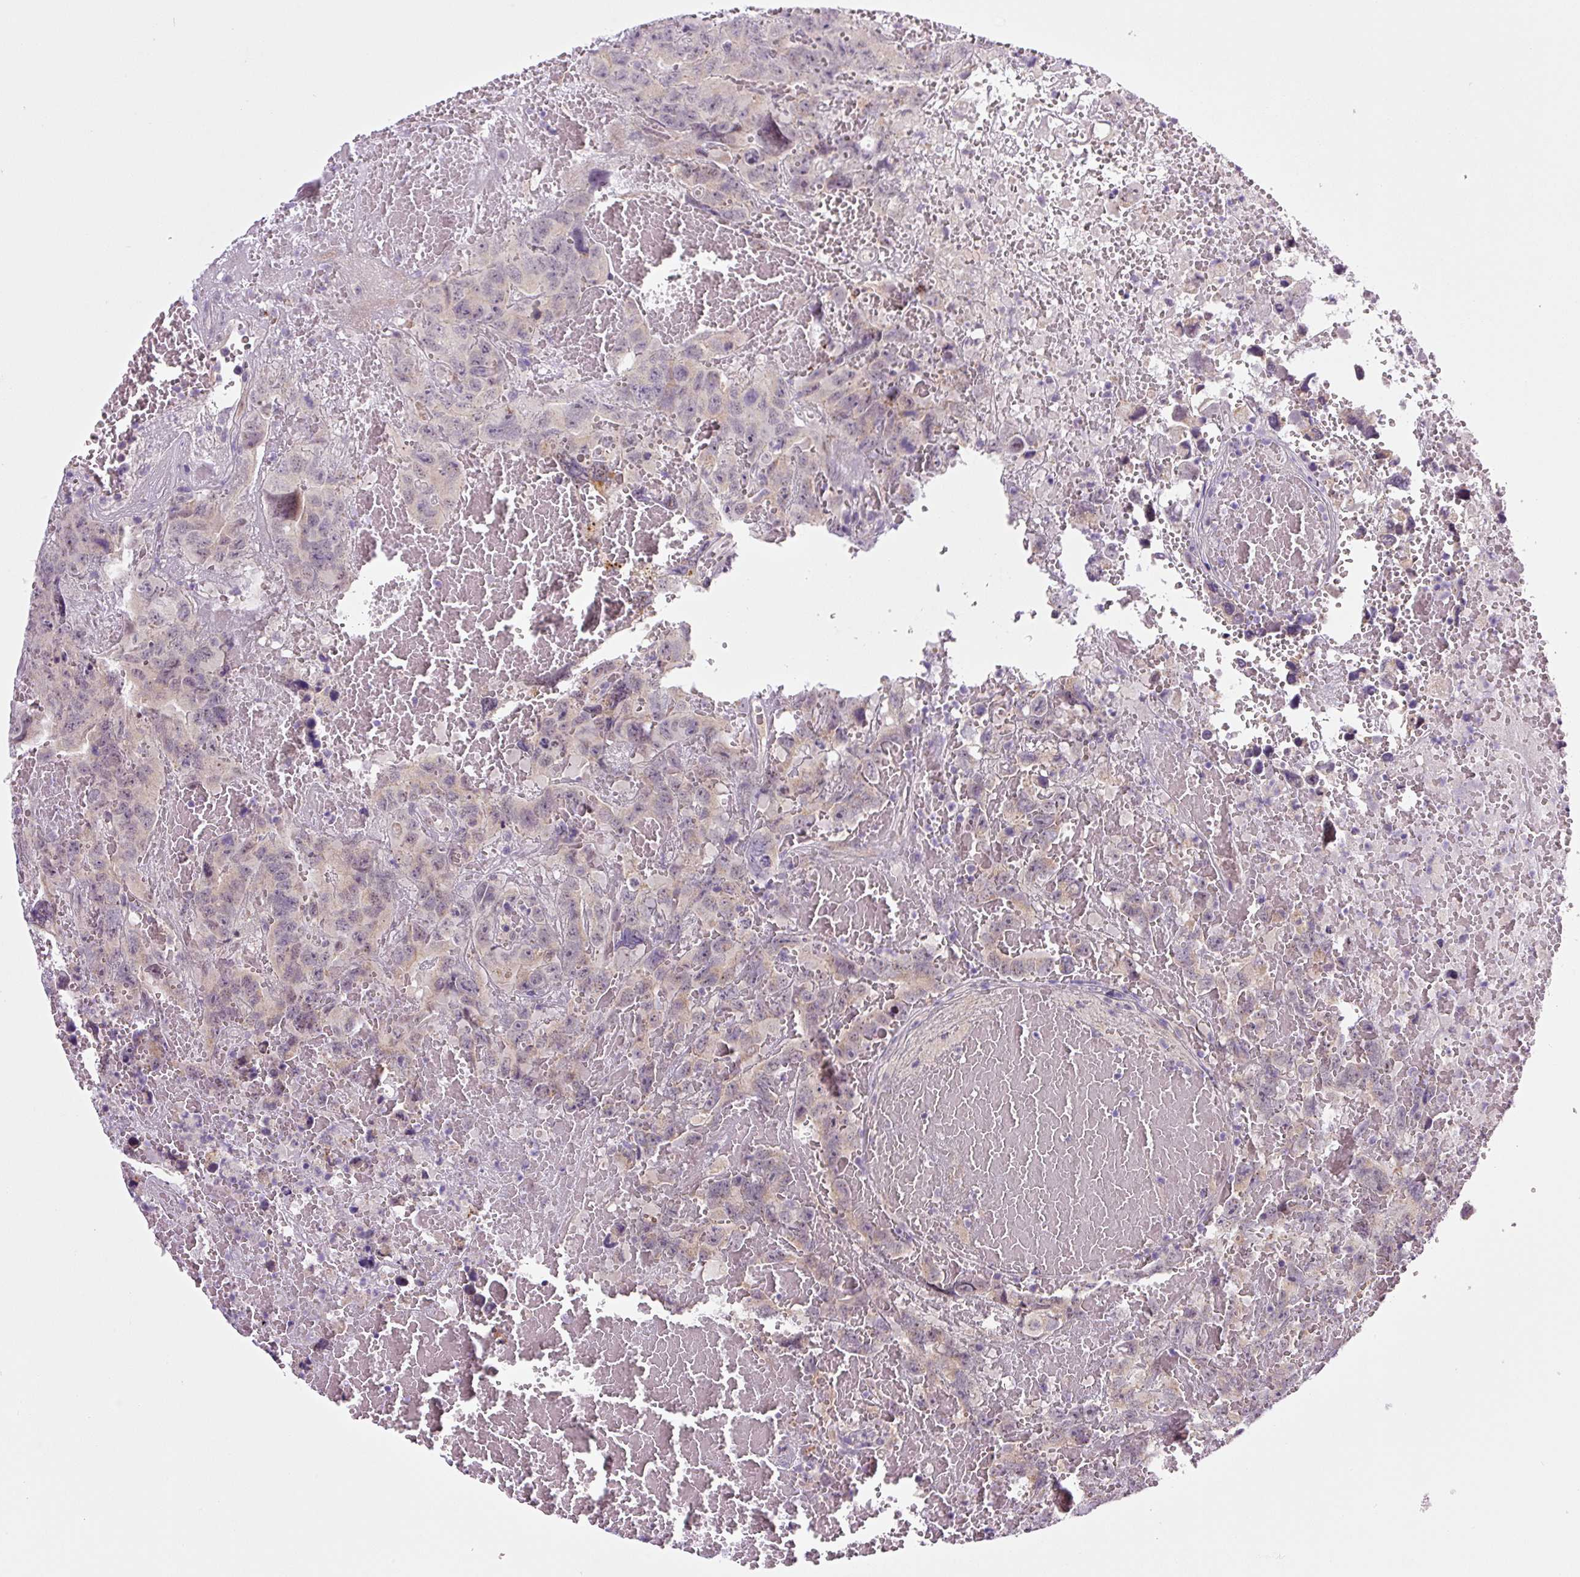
{"staining": {"intensity": "negative", "quantity": "none", "location": "none"}, "tissue": "testis cancer", "cell_type": "Tumor cells", "image_type": "cancer", "snomed": [{"axis": "morphology", "description": "Carcinoma, Embryonal, NOS"}, {"axis": "topography", "description": "Testis"}], "caption": "This is an immunohistochemistry (IHC) micrograph of testis embryonal carcinoma. There is no positivity in tumor cells.", "gene": "PRKAA2", "patient": {"sex": "male", "age": 45}}